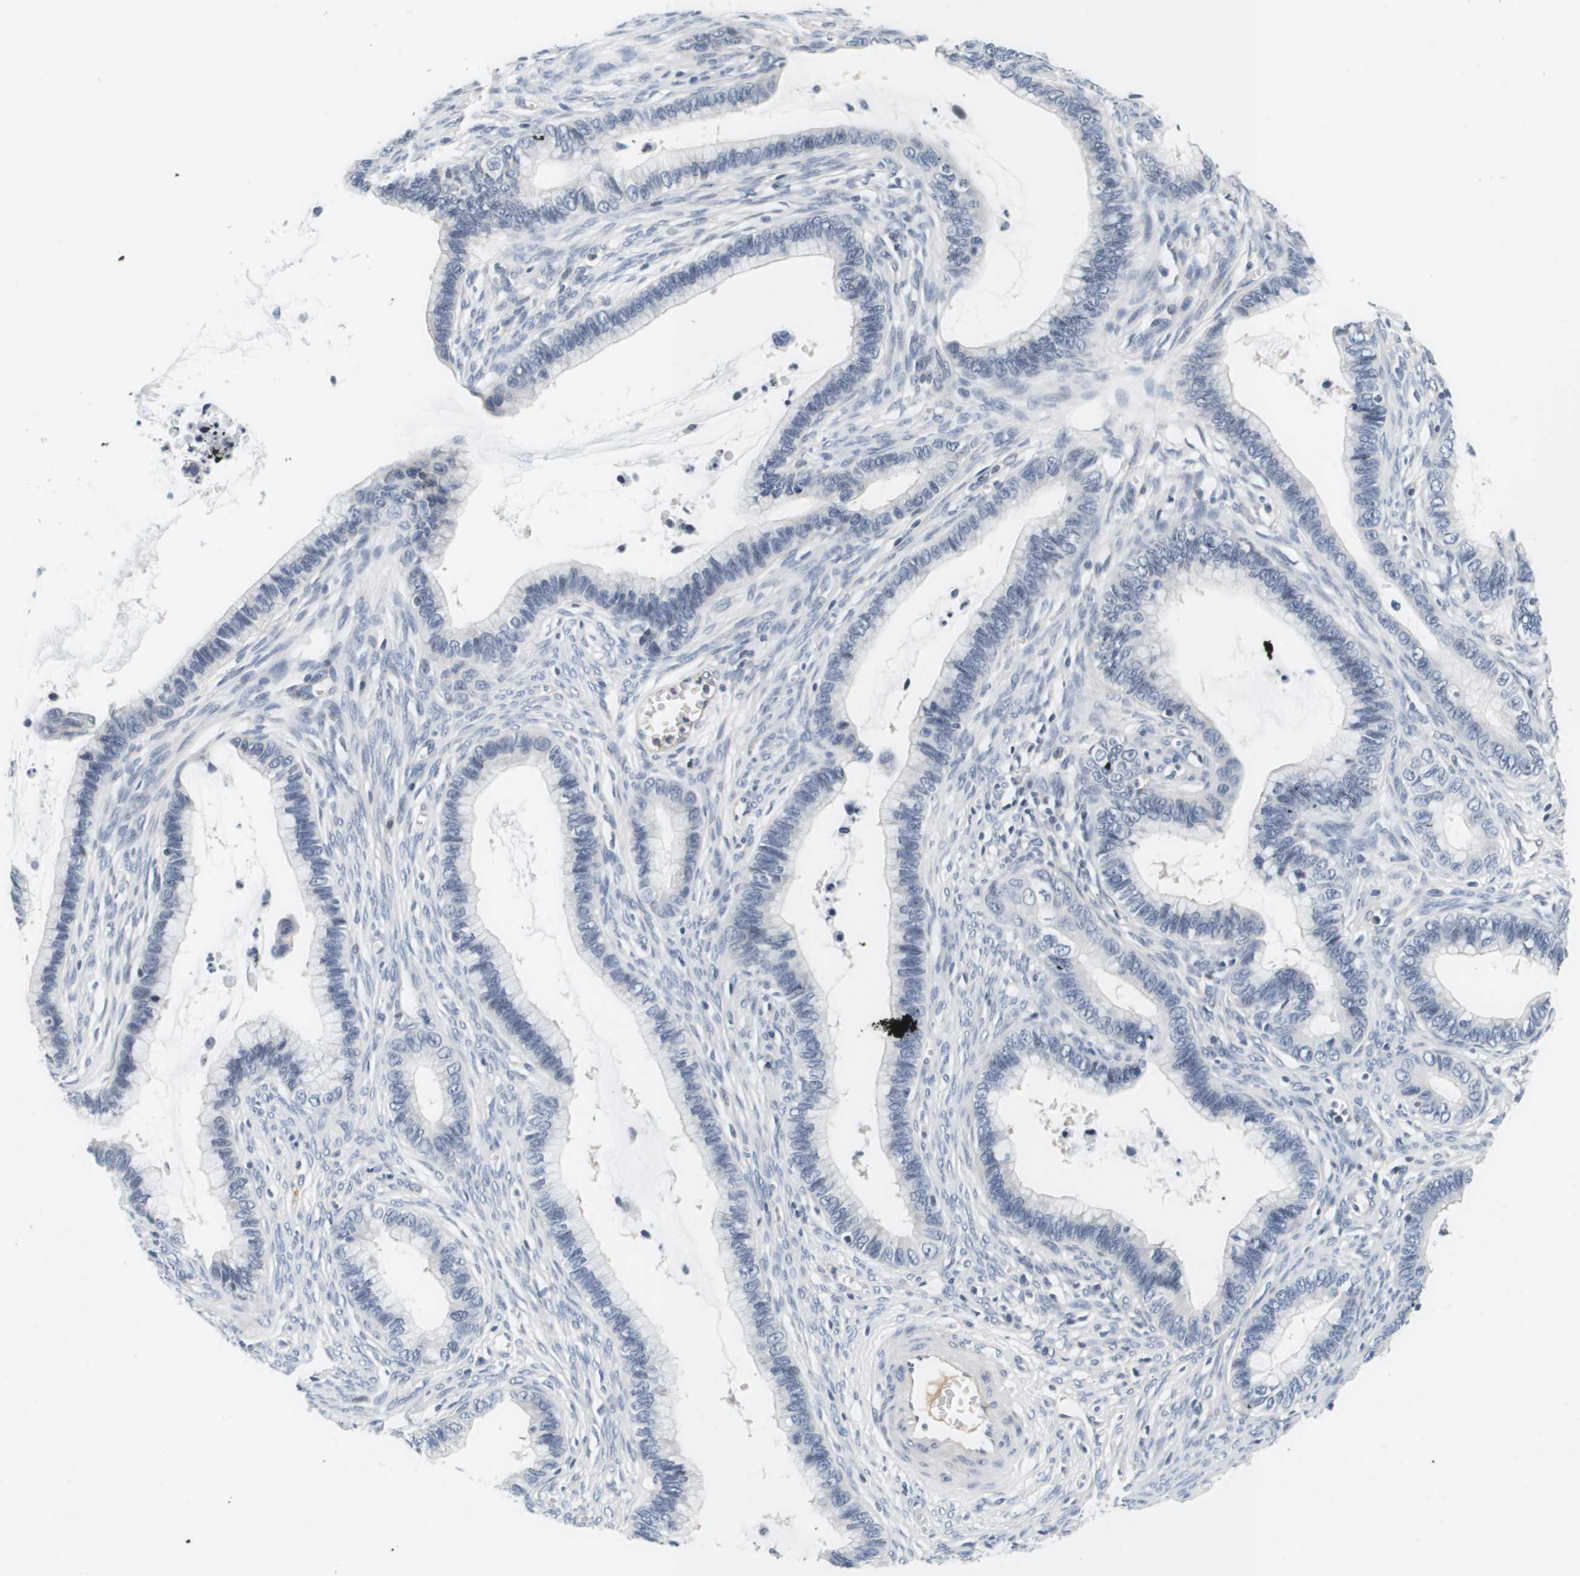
{"staining": {"intensity": "negative", "quantity": "none", "location": "none"}, "tissue": "cervical cancer", "cell_type": "Tumor cells", "image_type": "cancer", "snomed": [{"axis": "morphology", "description": "Adenocarcinoma, NOS"}, {"axis": "topography", "description": "Cervix"}], "caption": "High magnification brightfield microscopy of cervical cancer stained with DAB (3,3'-diaminobenzidine) (brown) and counterstained with hematoxylin (blue): tumor cells show no significant positivity. The staining is performed using DAB (3,3'-diaminobenzidine) brown chromogen with nuclei counter-stained in using hematoxylin.", "gene": "KCNJ5", "patient": {"sex": "female", "age": 44}}